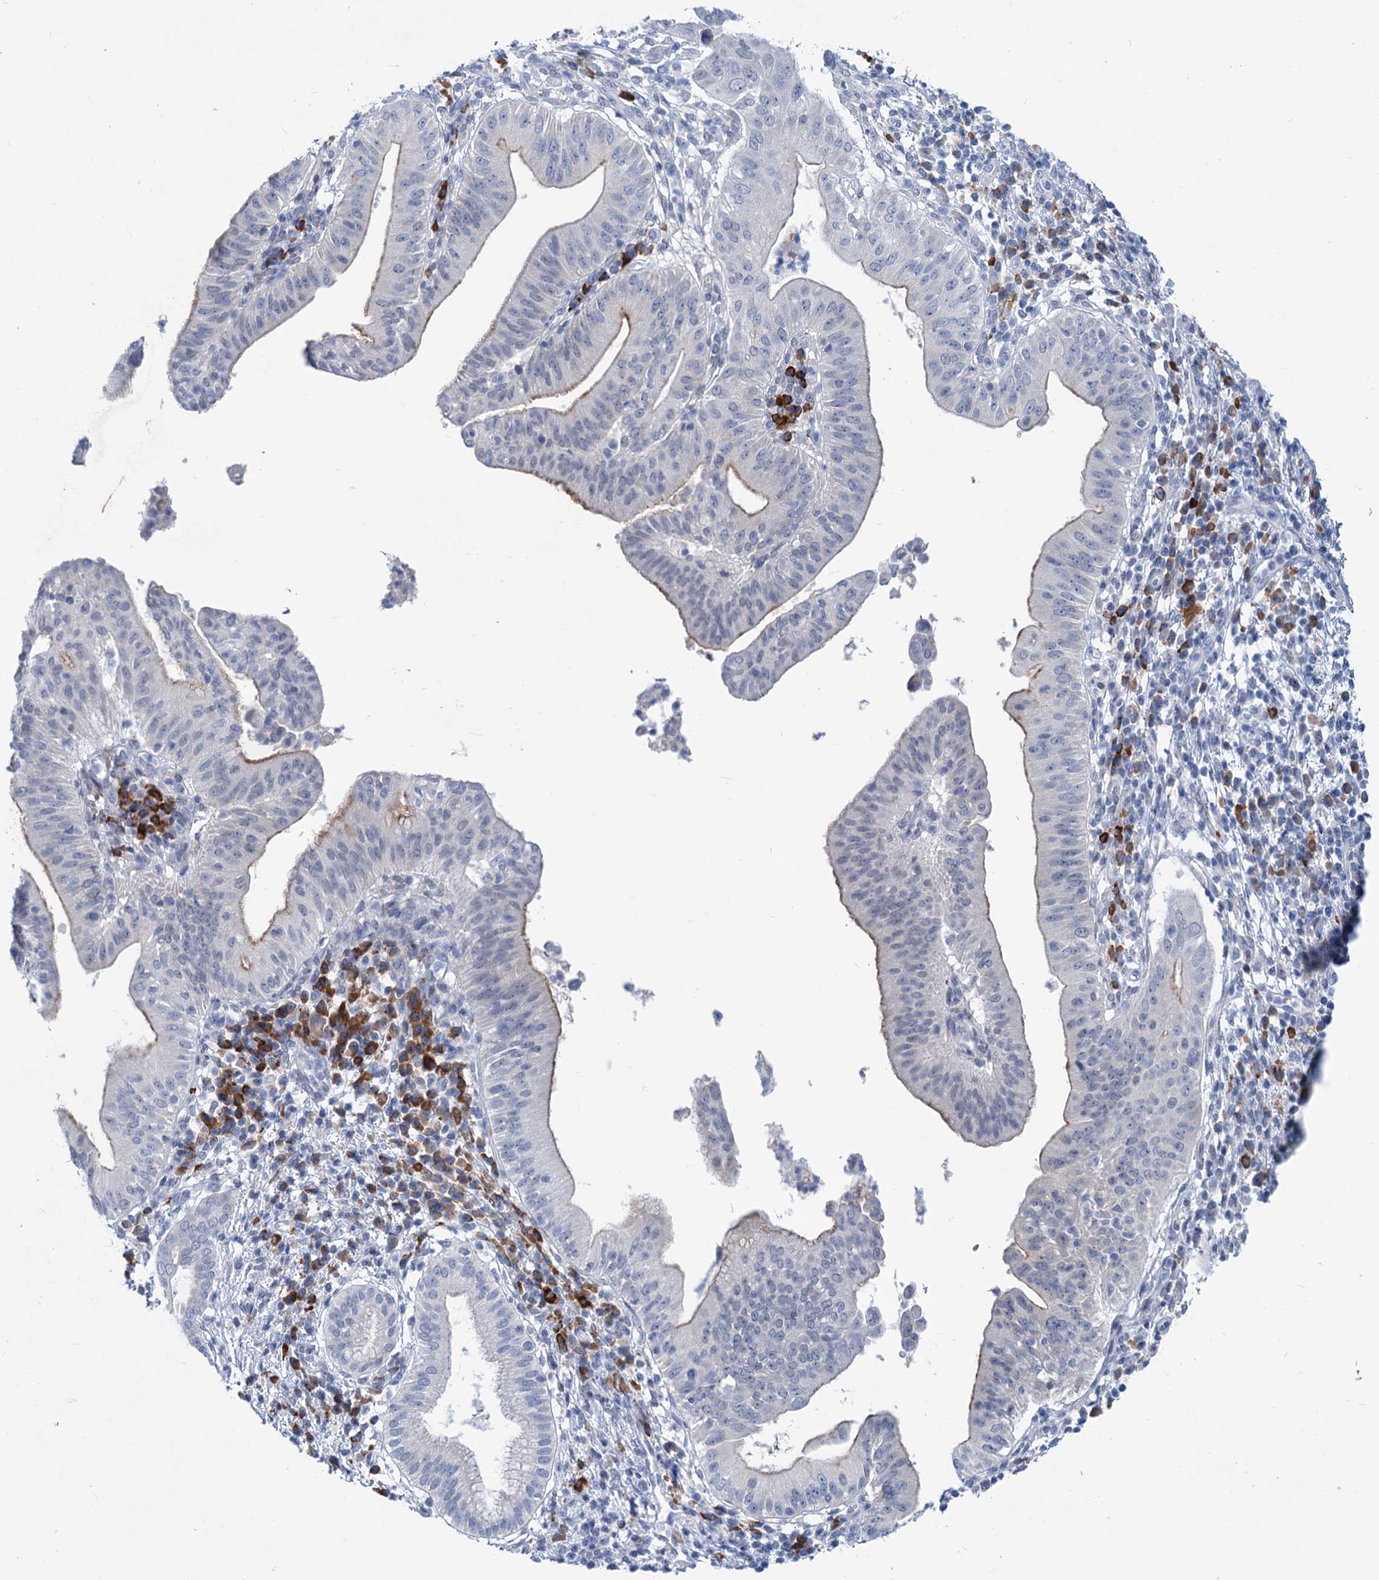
{"staining": {"intensity": "weak", "quantity": "25%-75%", "location": "cytoplasmic/membranous"}, "tissue": "pancreatic cancer", "cell_type": "Tumor cells", "image_type": "cancer", "snomed": [{"axis": "morphology", "description": "Adenocarcinoma, NOS"}, {"axis": "topography", "description": "Pancreas"}], "caption": "A photomicrograph of human pancreatic cancer stained for a protein exhibits weak cytoplasmic/membranous brown staining in tumor cells.", "gene": "NEU3", "patient": {"sex": "male", "age": 68}}